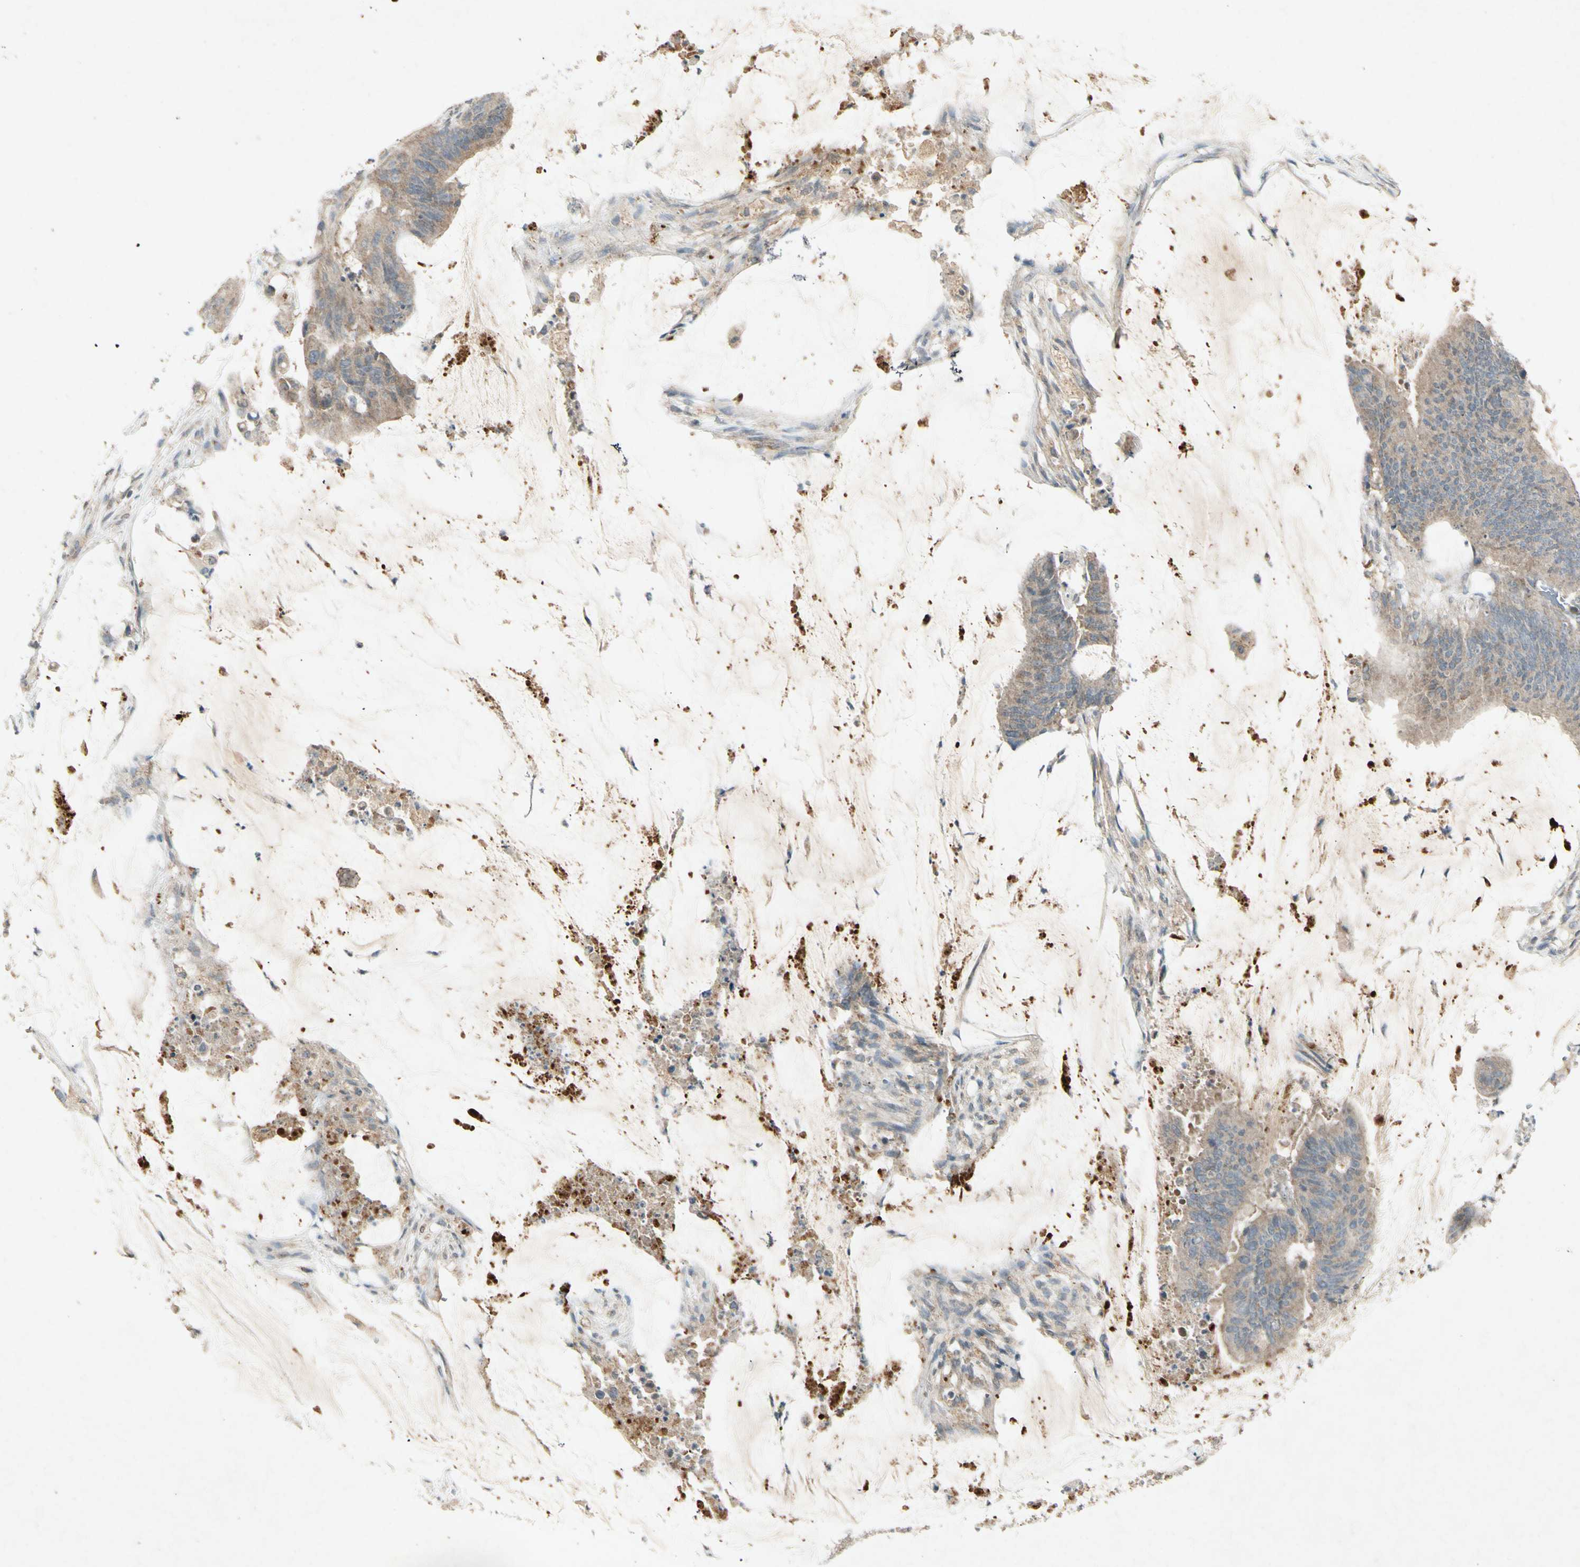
{"staining": {"intensity": "weak", "quantity": ">75%", "location": "cytoplasmic/membranous"}, "tissue": "colorectal cancer", "cell_type": "Tumor cells", "image_type": "cancer", "snomed": [{"axis": "morphology", "description": "Adenocarcinoma, NOS"}, {"axis": "topography", "description": "Rectum"}], "caption": "Immunohistochemical staining of human colorectal cancer (adenocarcinoma) demonstrates low levels of weak cytoplasmic/membranous protein staining in about >75% of tumor cells. Nuclei are stained in blue.", "gene": "GPLD1", "patient": {"sex": "female", "age": 66}}